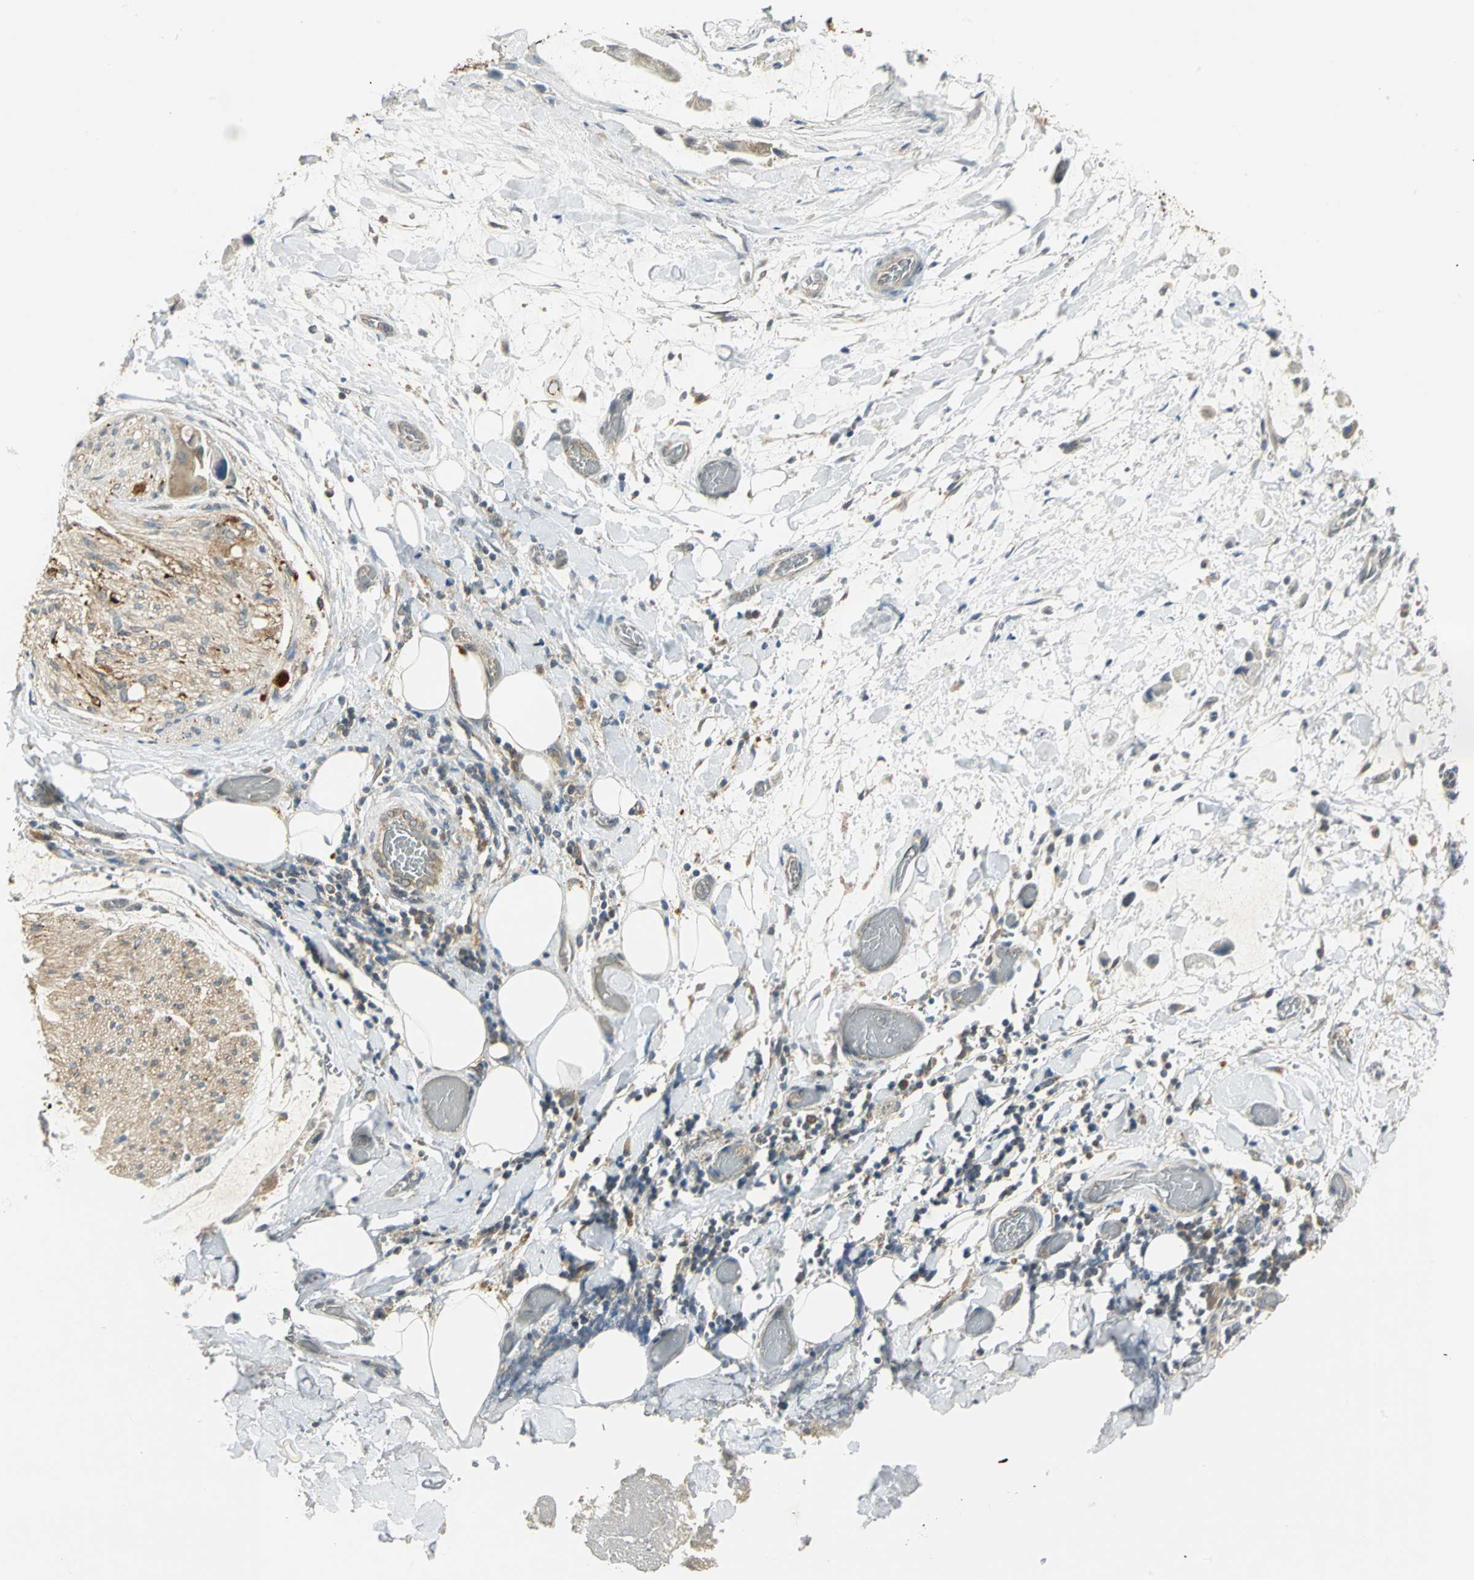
{"staining": {"intensity": "negative", "quantity": "none", "location": "none"}, "tissue": "adipose tissue", "cell_type": "Adipocytes", "image_type": "normal", "snomed": [{"axis": "morphology", "description": "Normal tissue, NOS"}, {"axis": "morphology", "description": "Cholangiocarcinoma"}, {"axis": "topography", "description": "Liver"}, {"axis": "topography", "description": "Peripheral nerve tissue"}], "caption": "DAB immunohistochemical staining of normal human adipose tissue displays no significant expression in adipocytes.", "gene": "MAPK8IP3", "patient": {"sex": "male", "age": 50}}